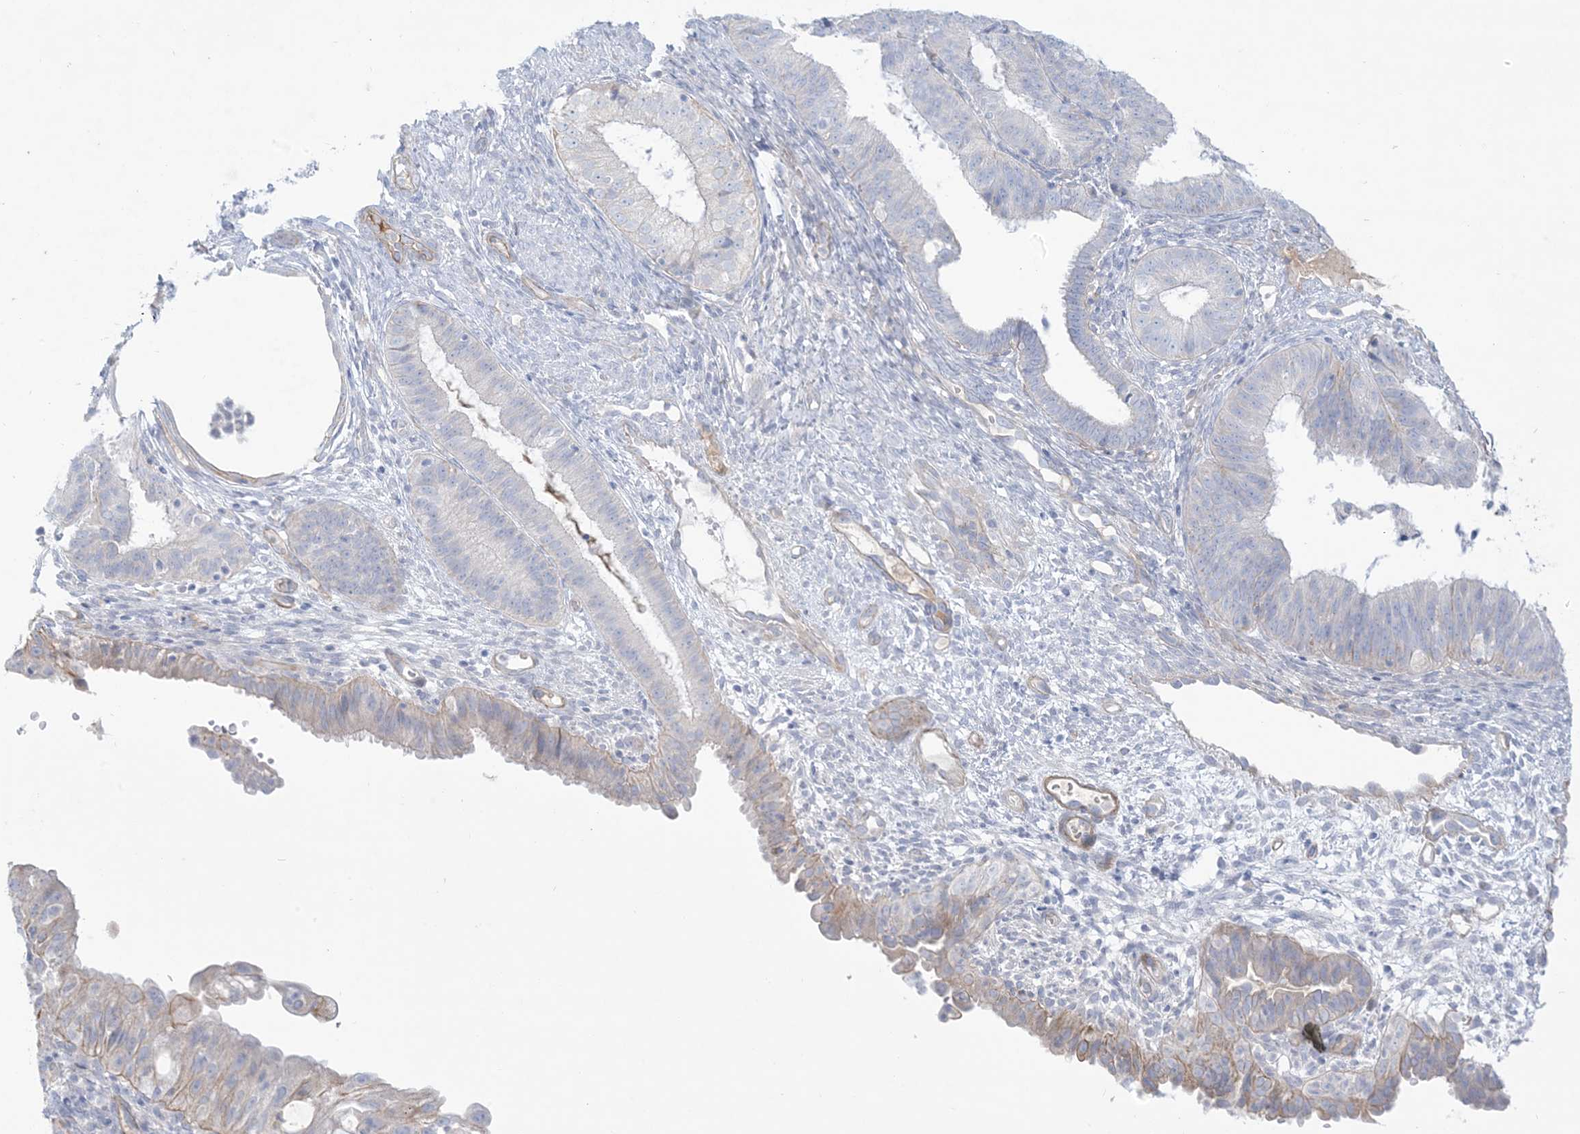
{"staining": {"intensity": "negative", "quantity": "none", "location": "none"}, "tissue": "endometrial cancer", "cell_type": "Tumor cells", "image_type": "cancer", "snomed": [{"axis": "morphology", "description": "Adenocarcinoma, NOS"}, {"axis": "topography", "description": "Endometrium"}], "caption": "There is no significant expression in tumor cells of endometrial cancer (adenocarcinoma).", "gene": "ATP11C", "patient": {"sex": "female", "age": 51}}